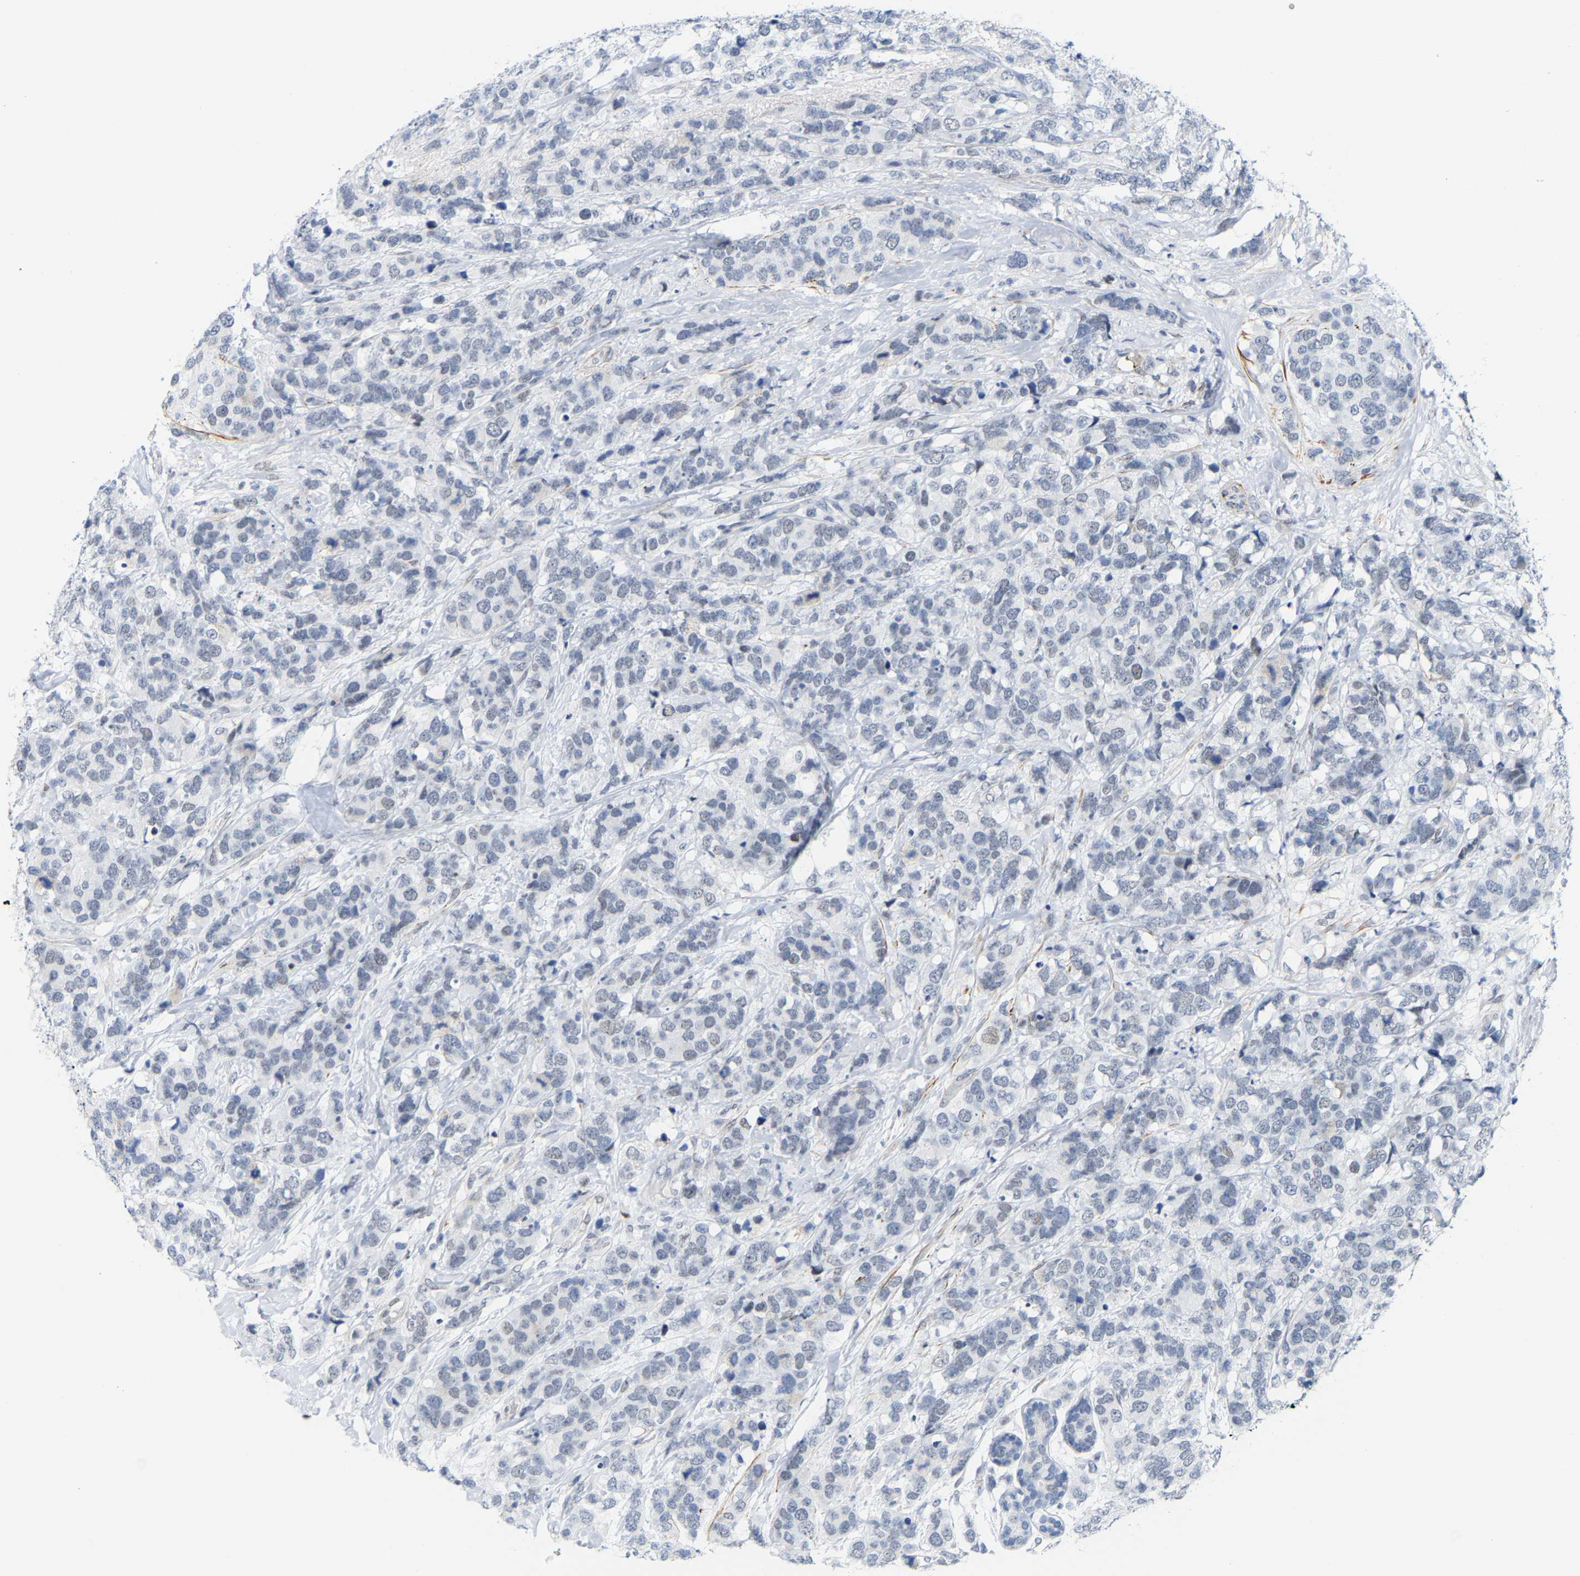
{"staining": {"intensity": "negative", "quantity": "none", "location": "none"}, "tissue": "breast cancer", "cell_type": "Tumor cells", "image_type": "cancer", "snomed": [{"axis": "morphology", "description": "Lobular carcinoma"}, {"axis": "topography", "description": "Breast"}], "caption": "IHC of human breast lobular carcinoma exhibits no expression in tumor cells.", "gene": "FAM180A", "patient": {"sex": "female", "age": 59}}